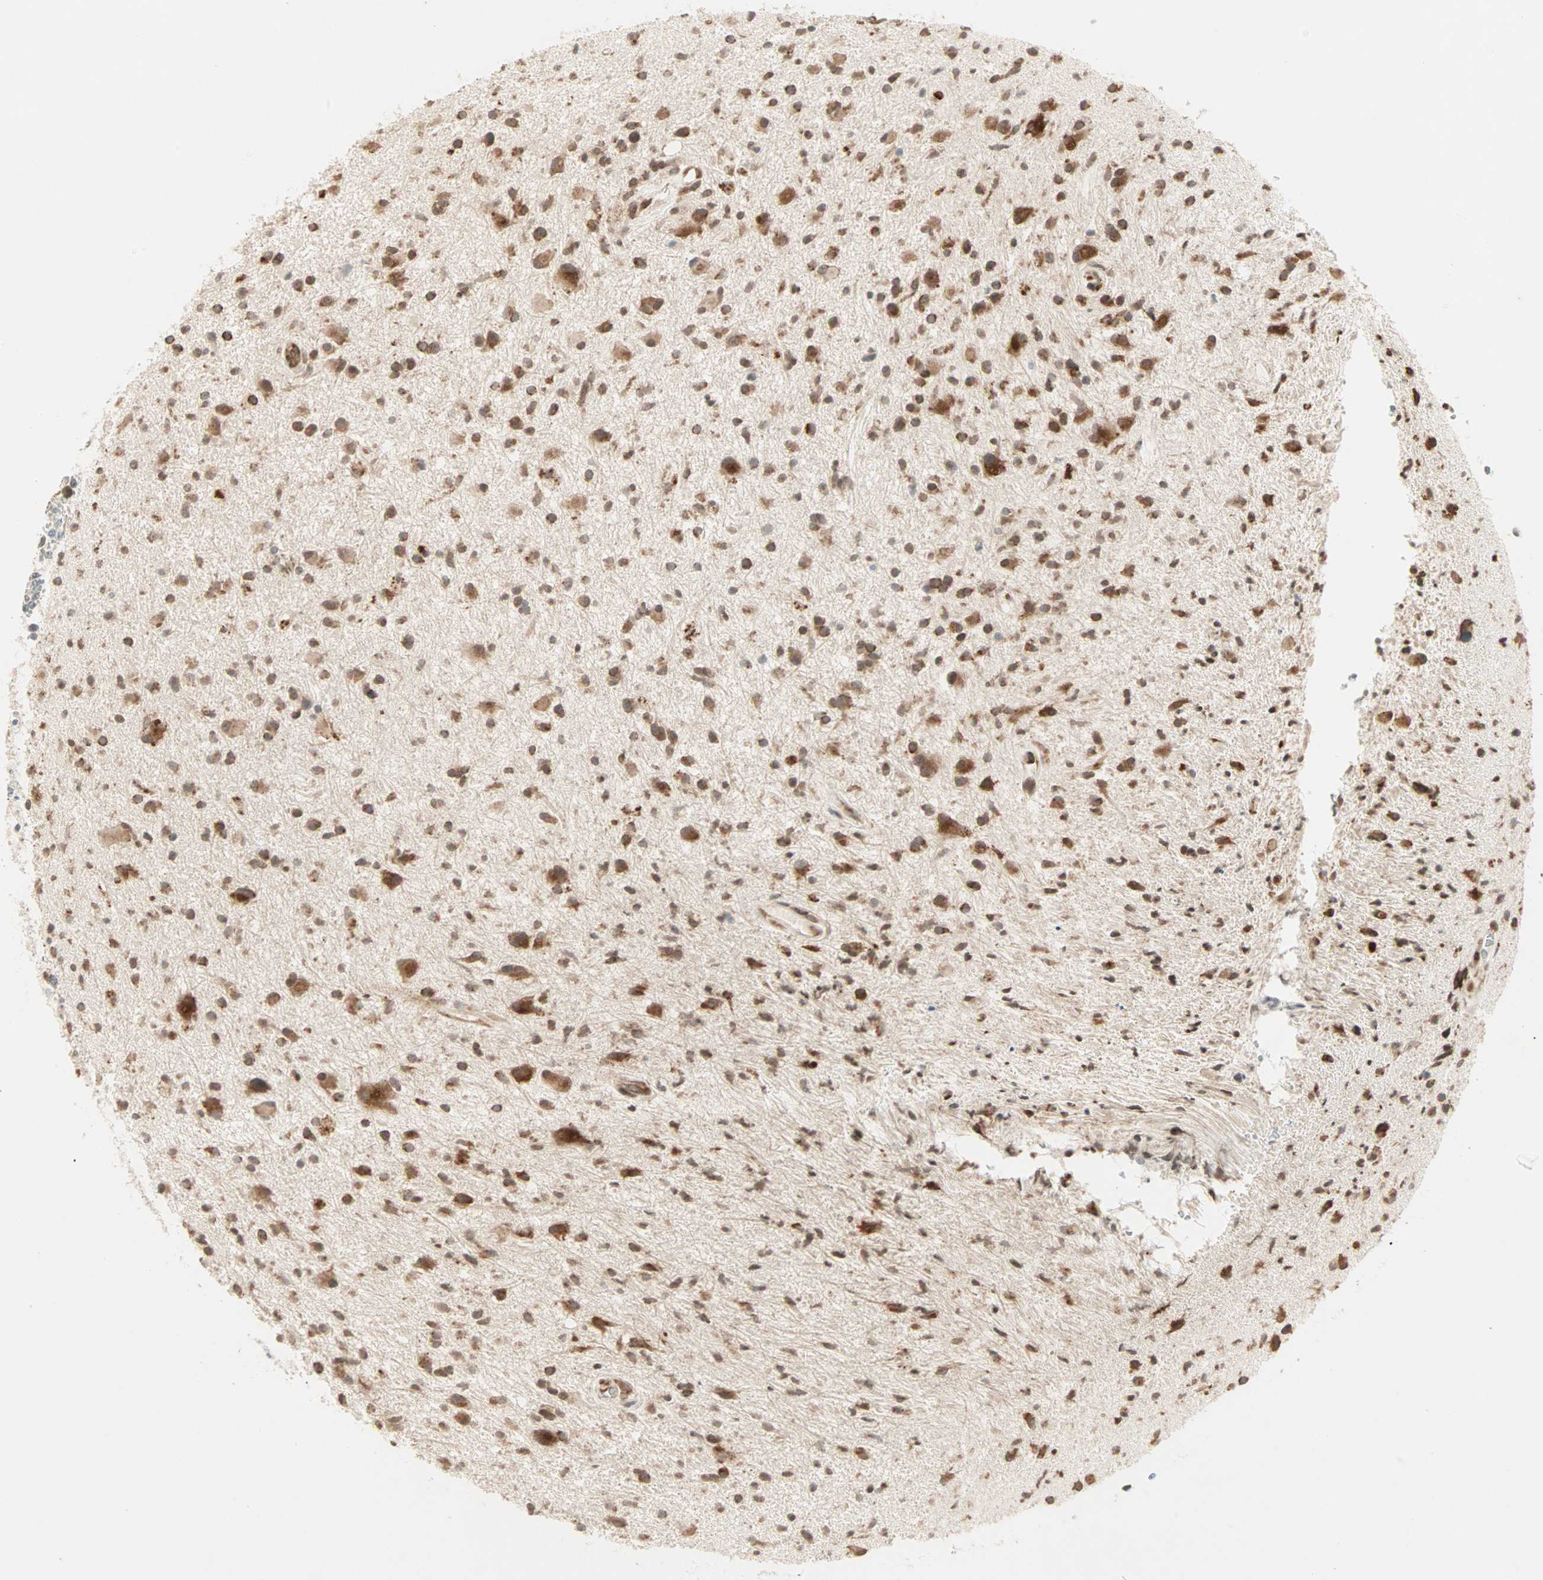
{"staining": {"intensity": "moderate", "quantity": ">75%", "location": "cytoplasmic/membranous"}, "tissue": "glioma", "cell_type": "Tumor cells", "image_type": "cancer", "snomed": [{"axis": "morphology", "description": "Glioma, malignant, High grade"}, {"axis": "topography", "description": "Brain"}], "caption": "Tumor cells demonstrate medium levels of moderate cytoplasmic/membranous positivity in approximately >75% of cells in human malignant high-grade glioma. (DAB IHC with brightfield microscopy, high magnification).", "gene": "ZNF37A", "patient": {"sex": "male", "age": 33}}